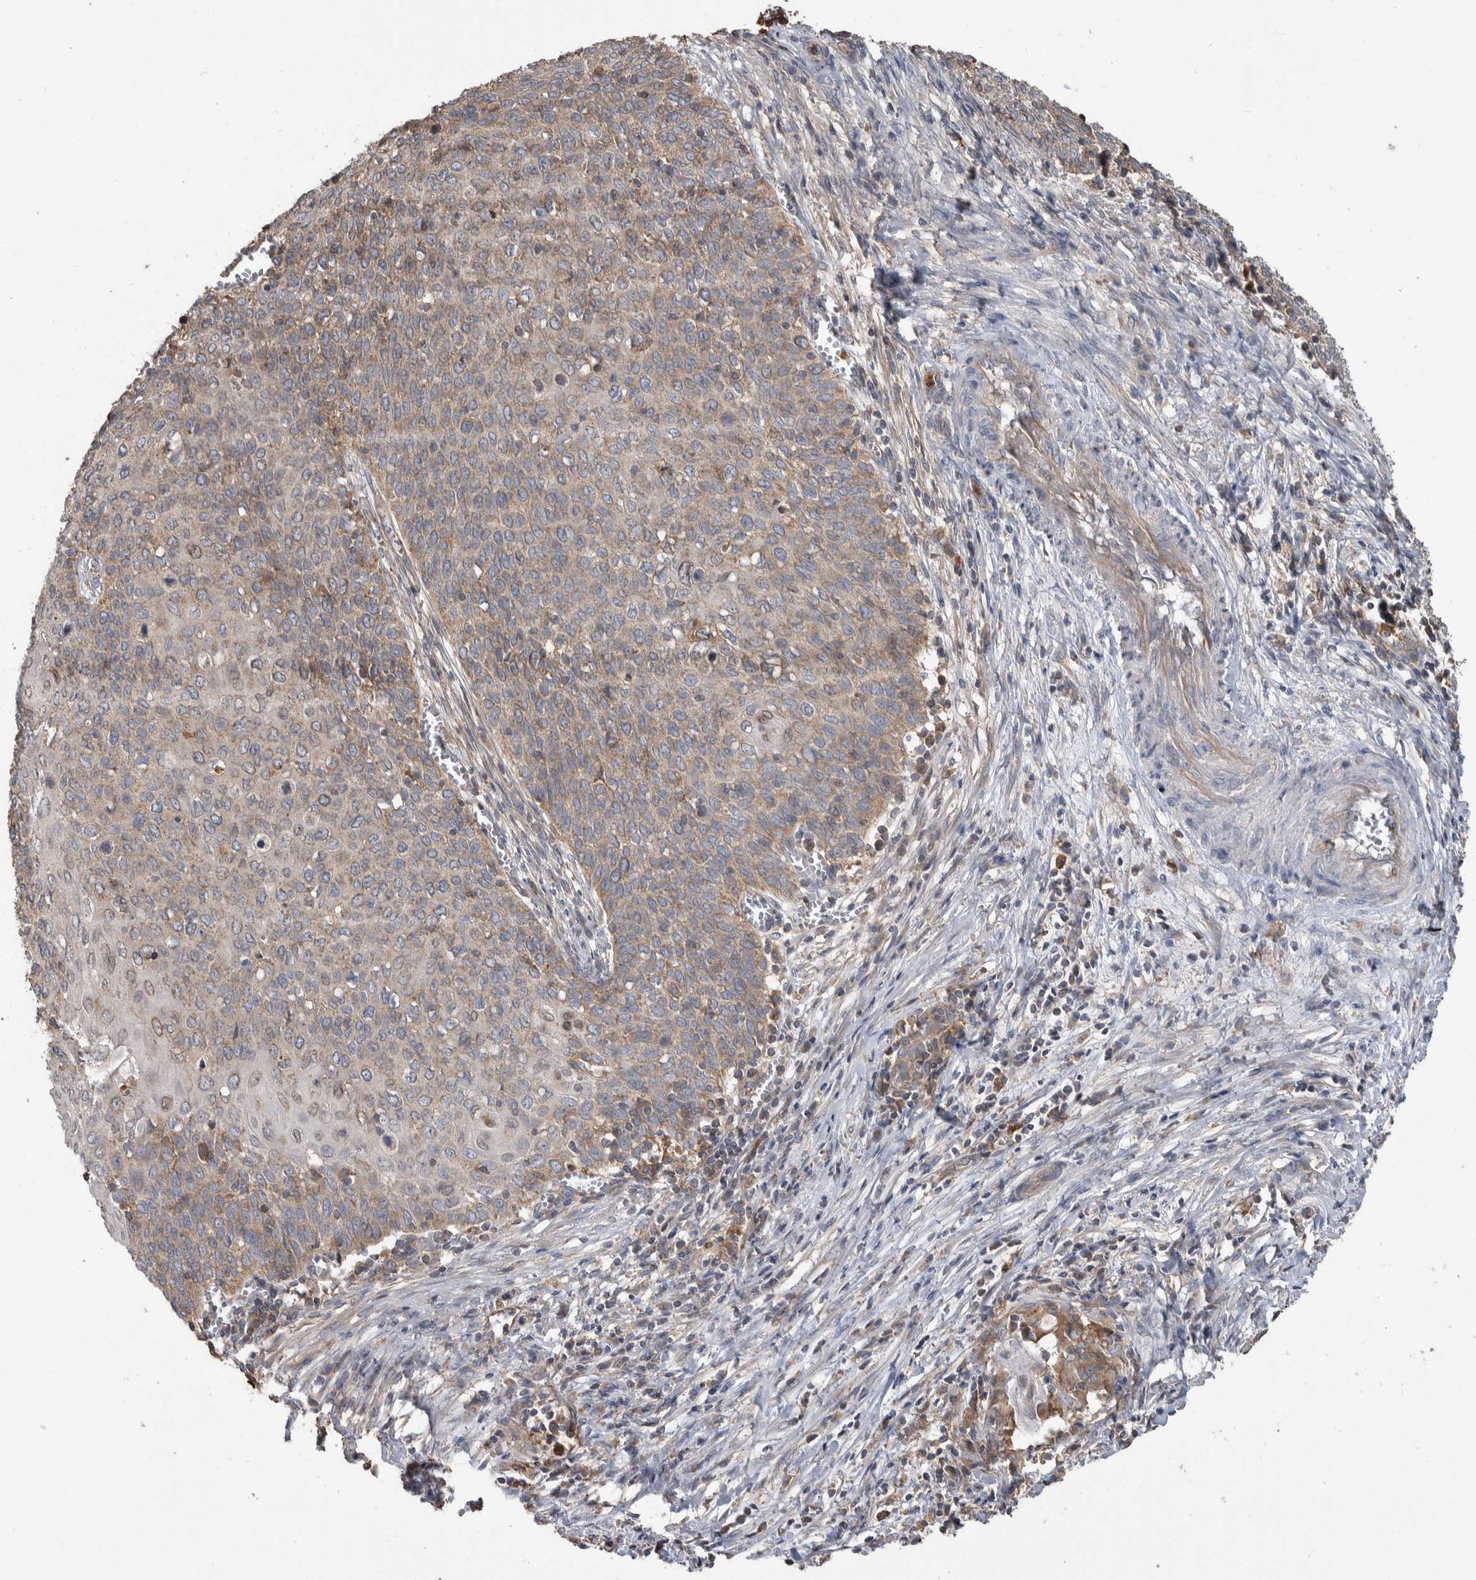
{"staining": {"intensity": "weak", "quantity": "25%-75%", "location": "cytoplasmic/membranous"}, "tissue": "cervical cancer", "cell_type": "Tumor cells", "image_type": "cancer", "snomed": [{"axis": "morphology", "description": "Squamous cell carcinoma, NOS"}, {"axis": "topography", "description": "Cervix"}], "caption": "Human squamous cell carcinoma (cervical) stained for a protein (brown) displays weak cytoplasmic/membranous positive positivity in about 25%-75% of tumor cells.", "gene": "SDCBP", "patient": {"sex": "female", "age": 39}}